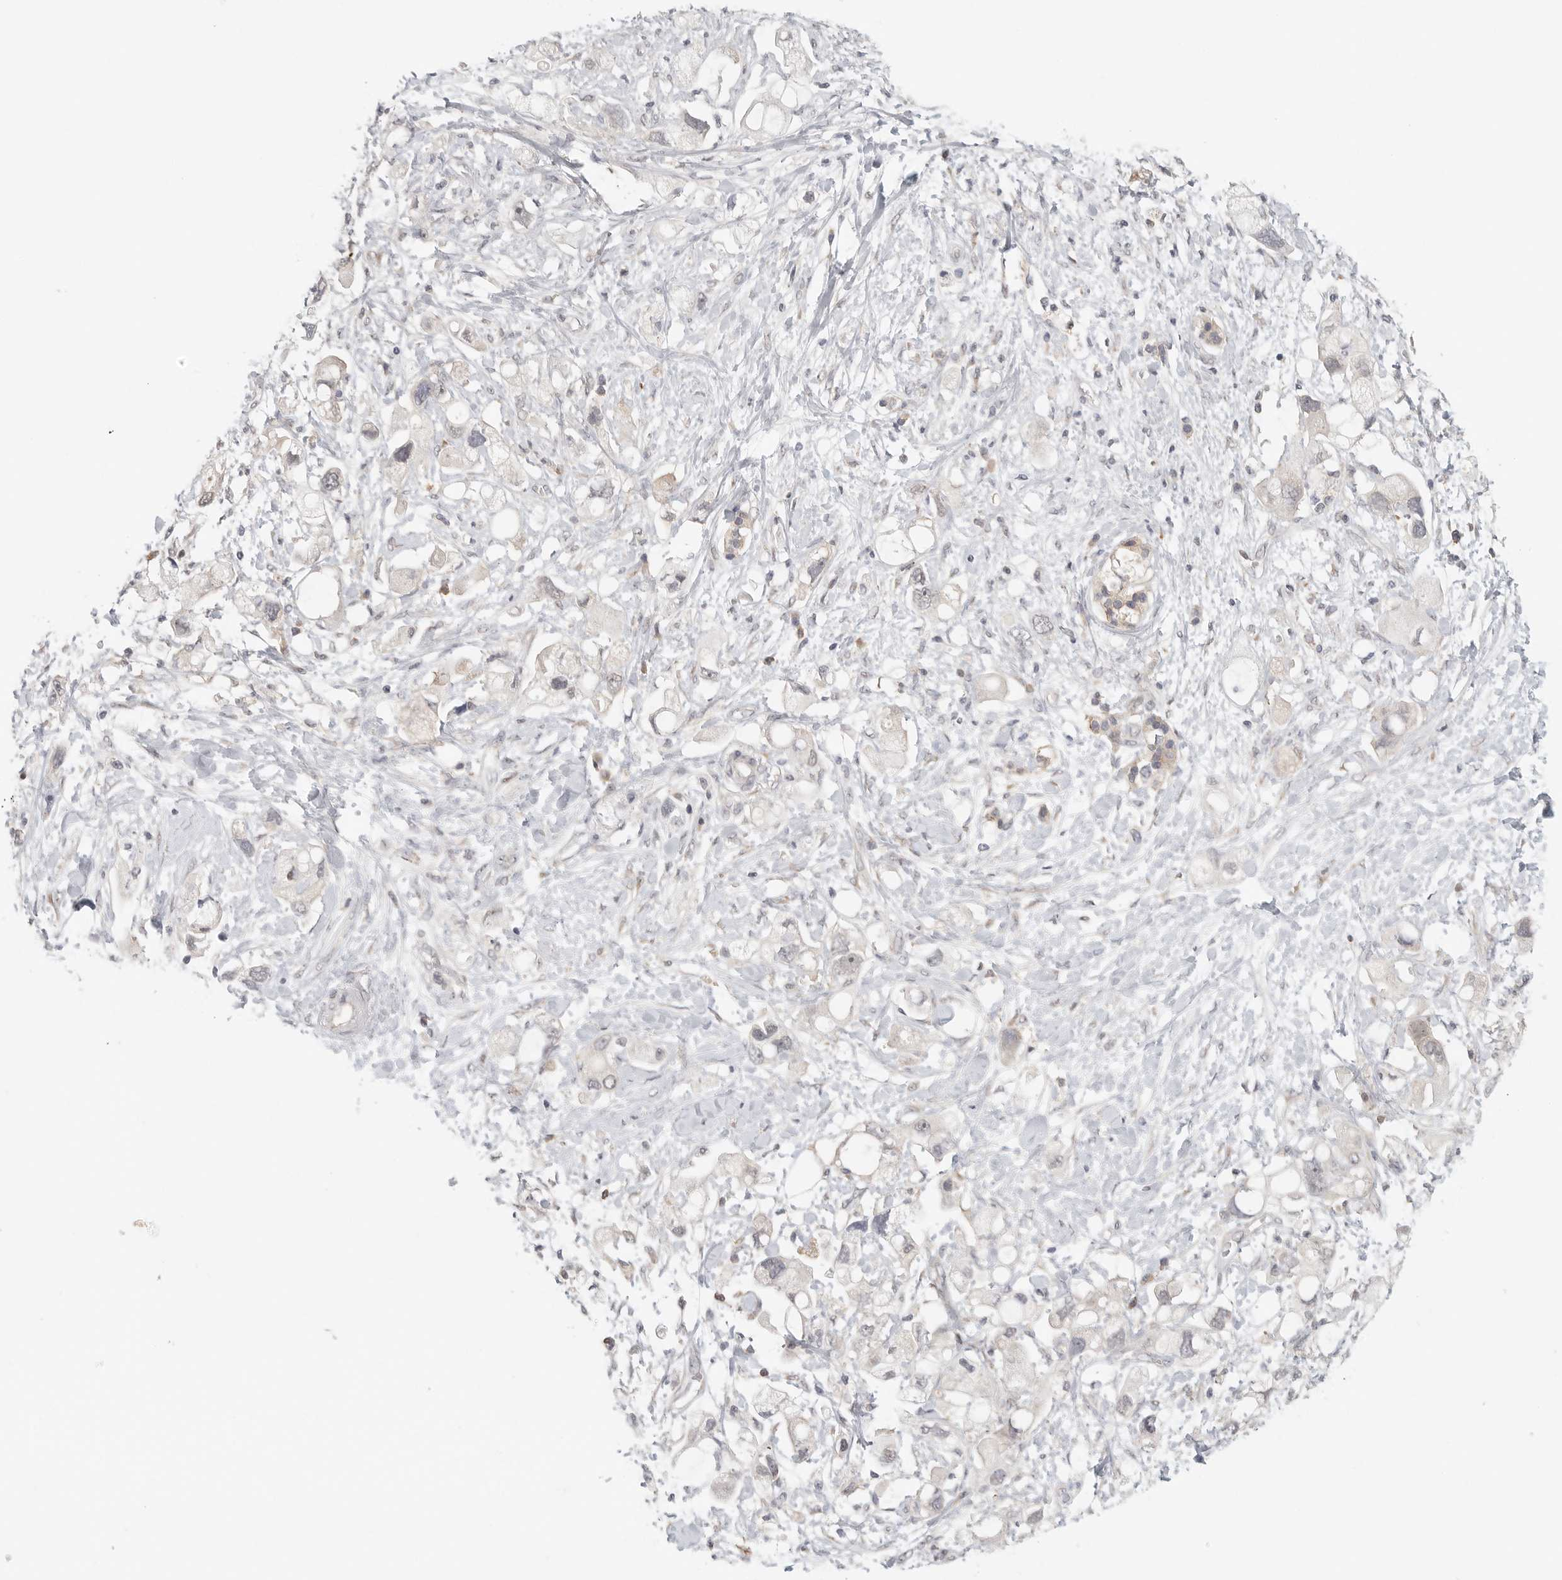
{"staining": {"intensity": "negative", "quantity": "none", "location": "none"}, "tissue": "pancreatic cancer", "cell_type": "Tumor cells", "image_type": "cancer", "snomed": [{"axis": "morphology", "description": "Adenocarcinoma, NOS"}, {"axis": "topography", "description": "Pancreas"}], "caption": "Protein analysis of adenocarcinoma (pancreatic) reveals no significant positivity in tumor cells.", "gene": "HDAC6", "patient": {"sex": "female", "age": 56}}